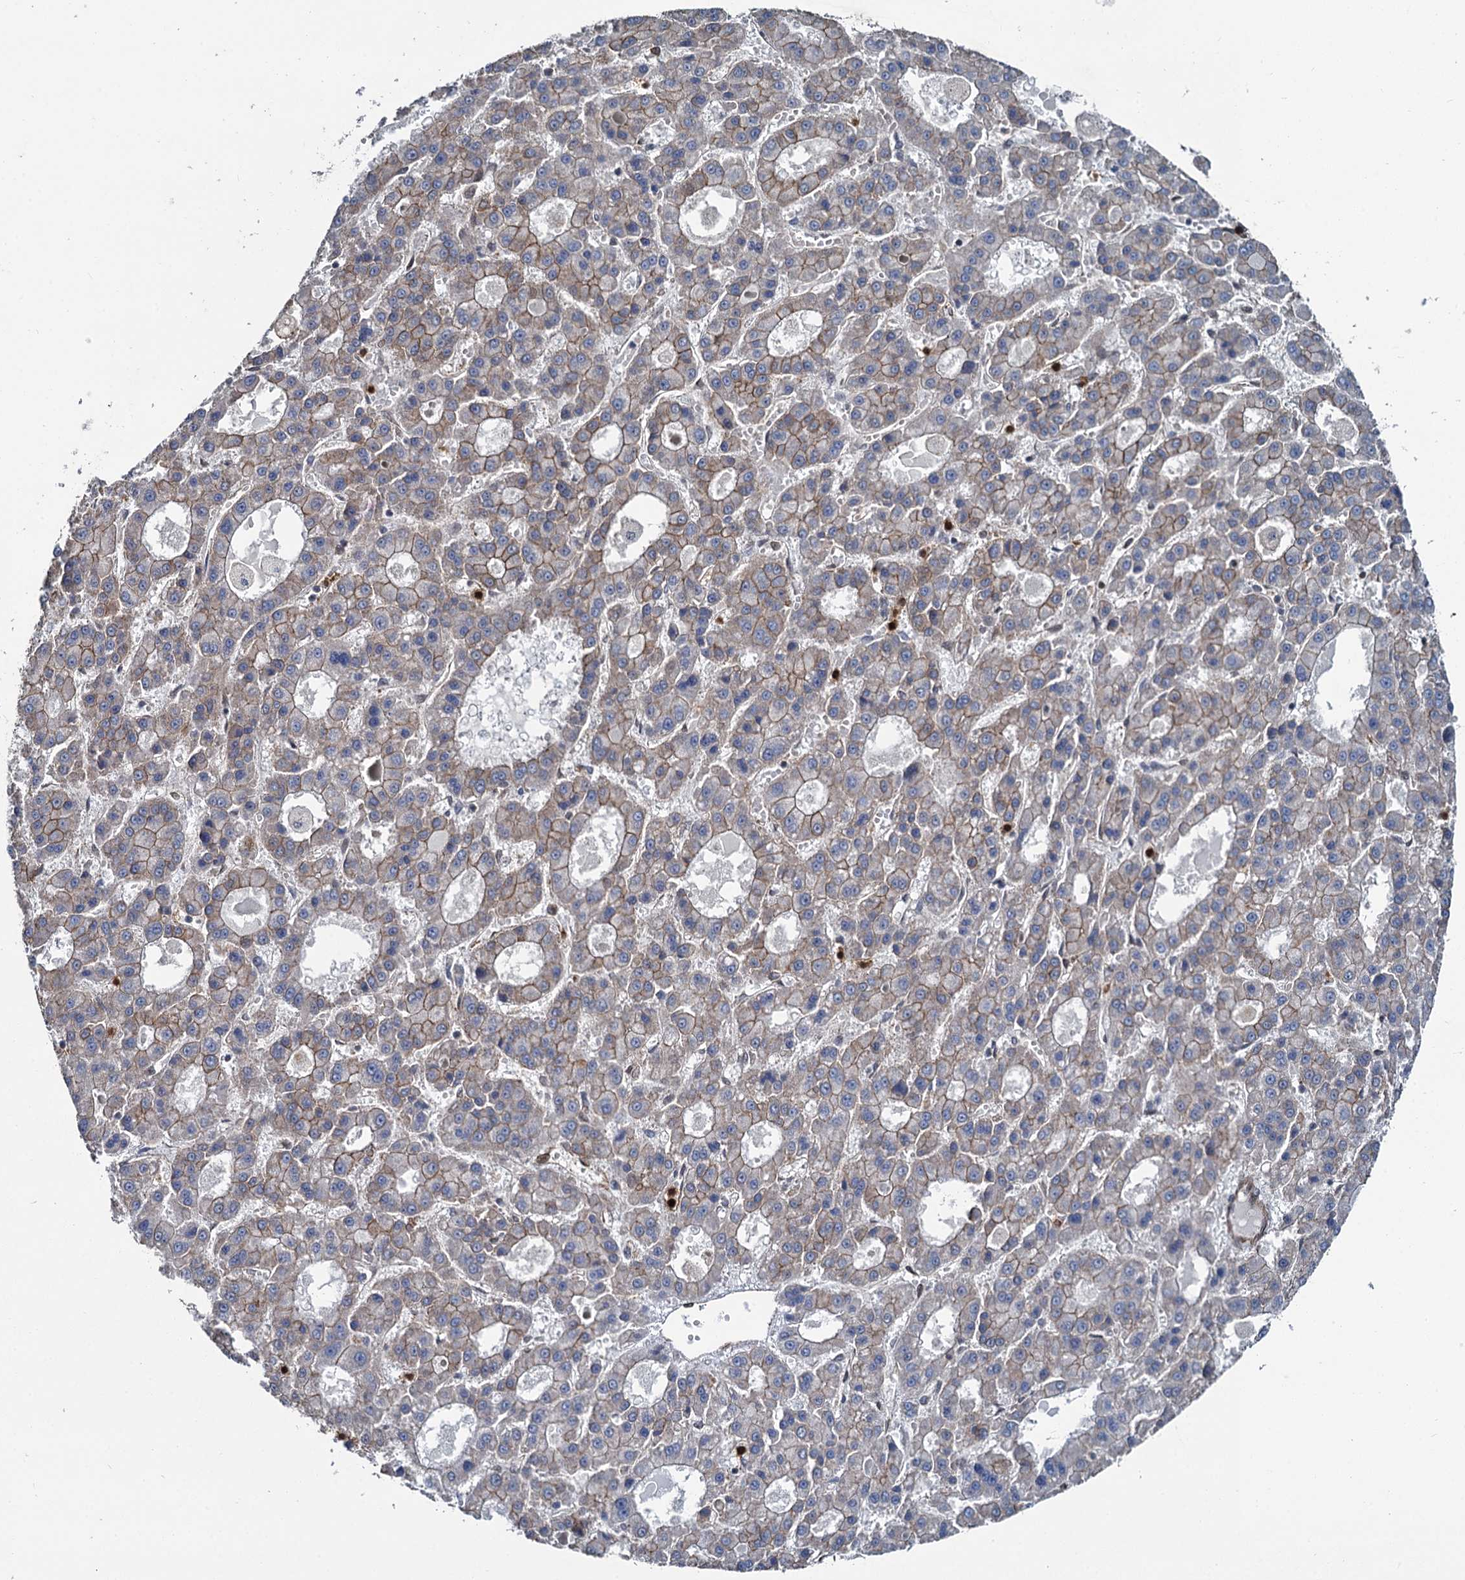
{"staining": {"intensity": "moderate", "quantity": "<25%", "location": "cytoplasmic/membranous"}, "tissue": "liver cancer", "cell_type": "Tumor cells", "image_type": "cancer", "snomed": [{"axis": "morphology", "description": "Carcinoma, Hepatocellular, NOS"}, {"axis": "topography", "description": "Liver"}], "caption": "Human liver hepatocellular carcinoma stained for a protein (brown) exhibits moderate cytoplasmic/membranous positive positivity in approximately <25% of tumor cells.", "gene": "SVIP", "patient": {"sex": "male", "age": 70}}